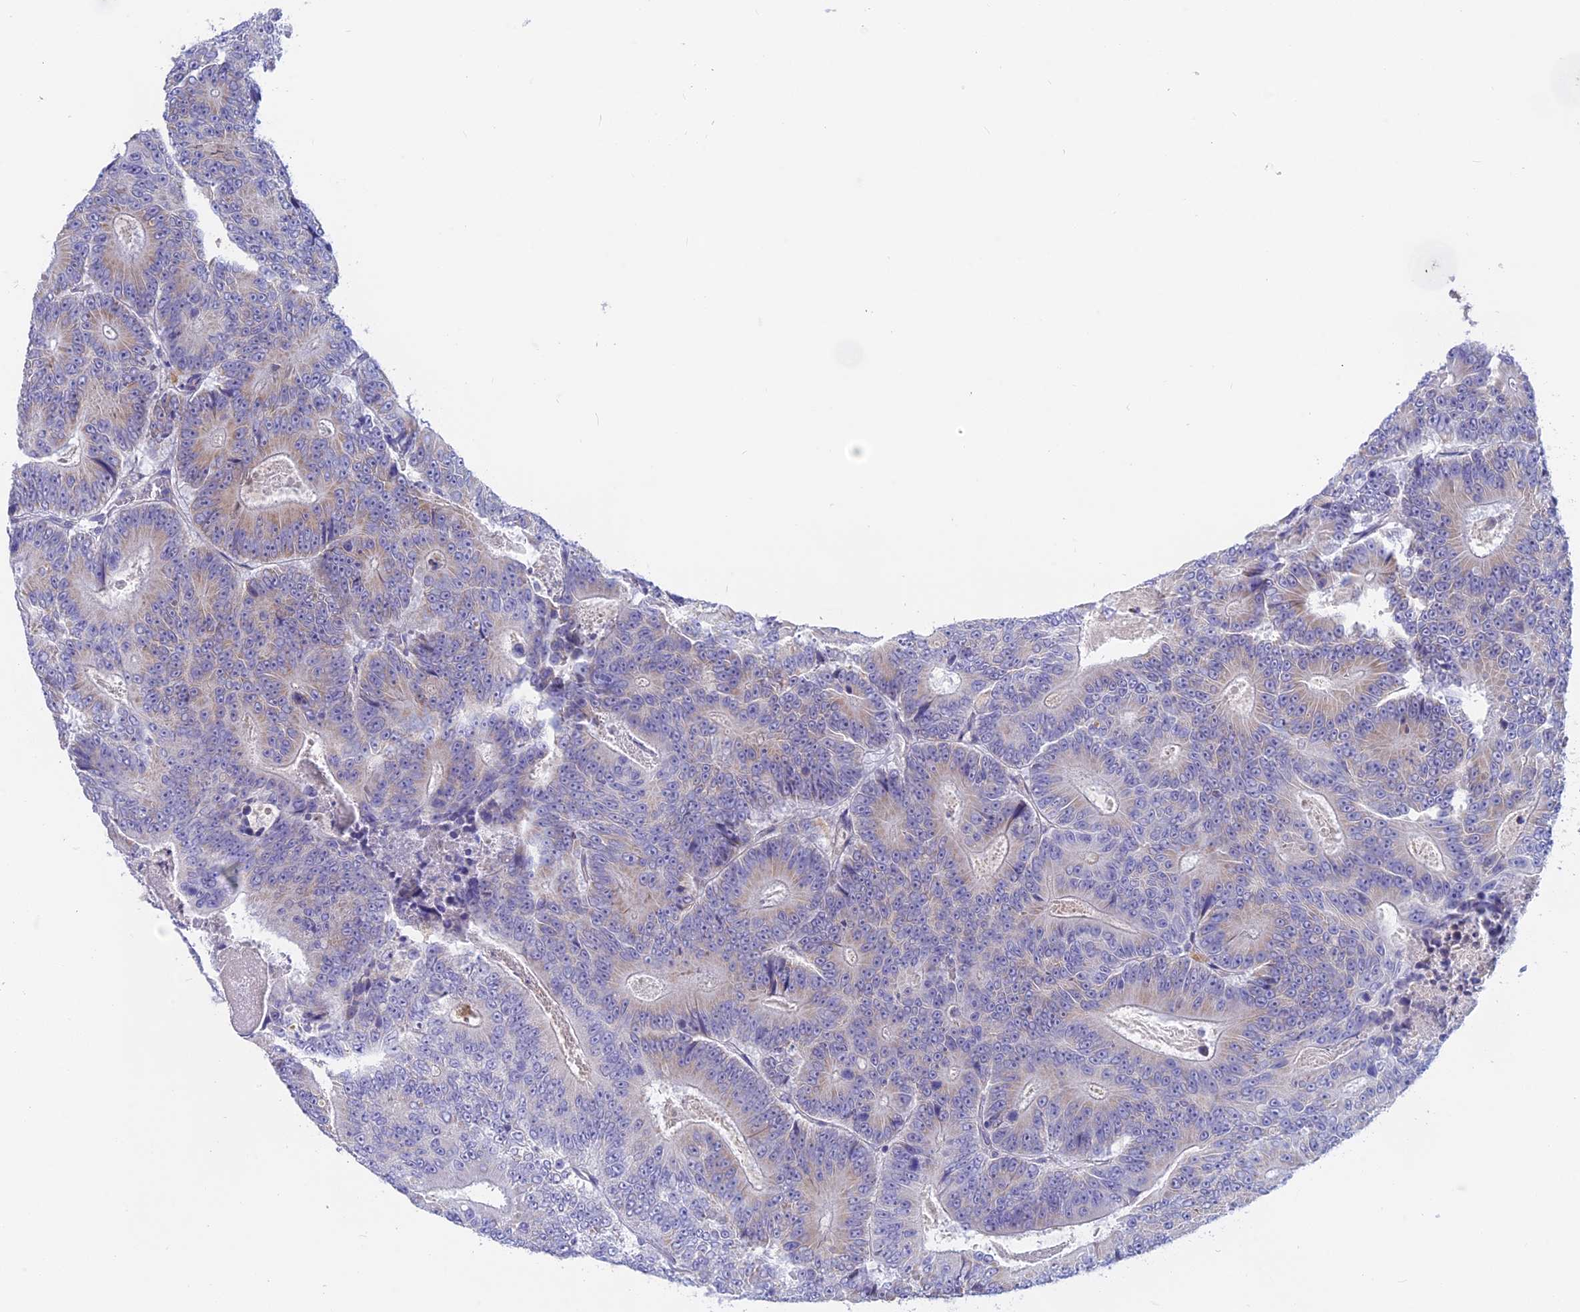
{"staining": {"intensity": "weak", "quantity": "<25%", "location": "cytoplasmic/membranous"}, "tissue": "colorectal cancer", "cell_type": "Tumor cells", "image_type": "cancer", "snomed": [{"axis": "morphology", "description": "Adenocarcinoma, NOS"}, {"axis": "topography", "description": "Colon"}], "caption": "Immunohistochemistry micrograph of colorectal cancer stained for a protein (brown), which displays no positivity in tumor cells. (DAB immunohistochemistry visualized using brightfield microscopy, high magnification).", "gene": "GLB1L", "patient": {"sex": "male", "age": 83}}